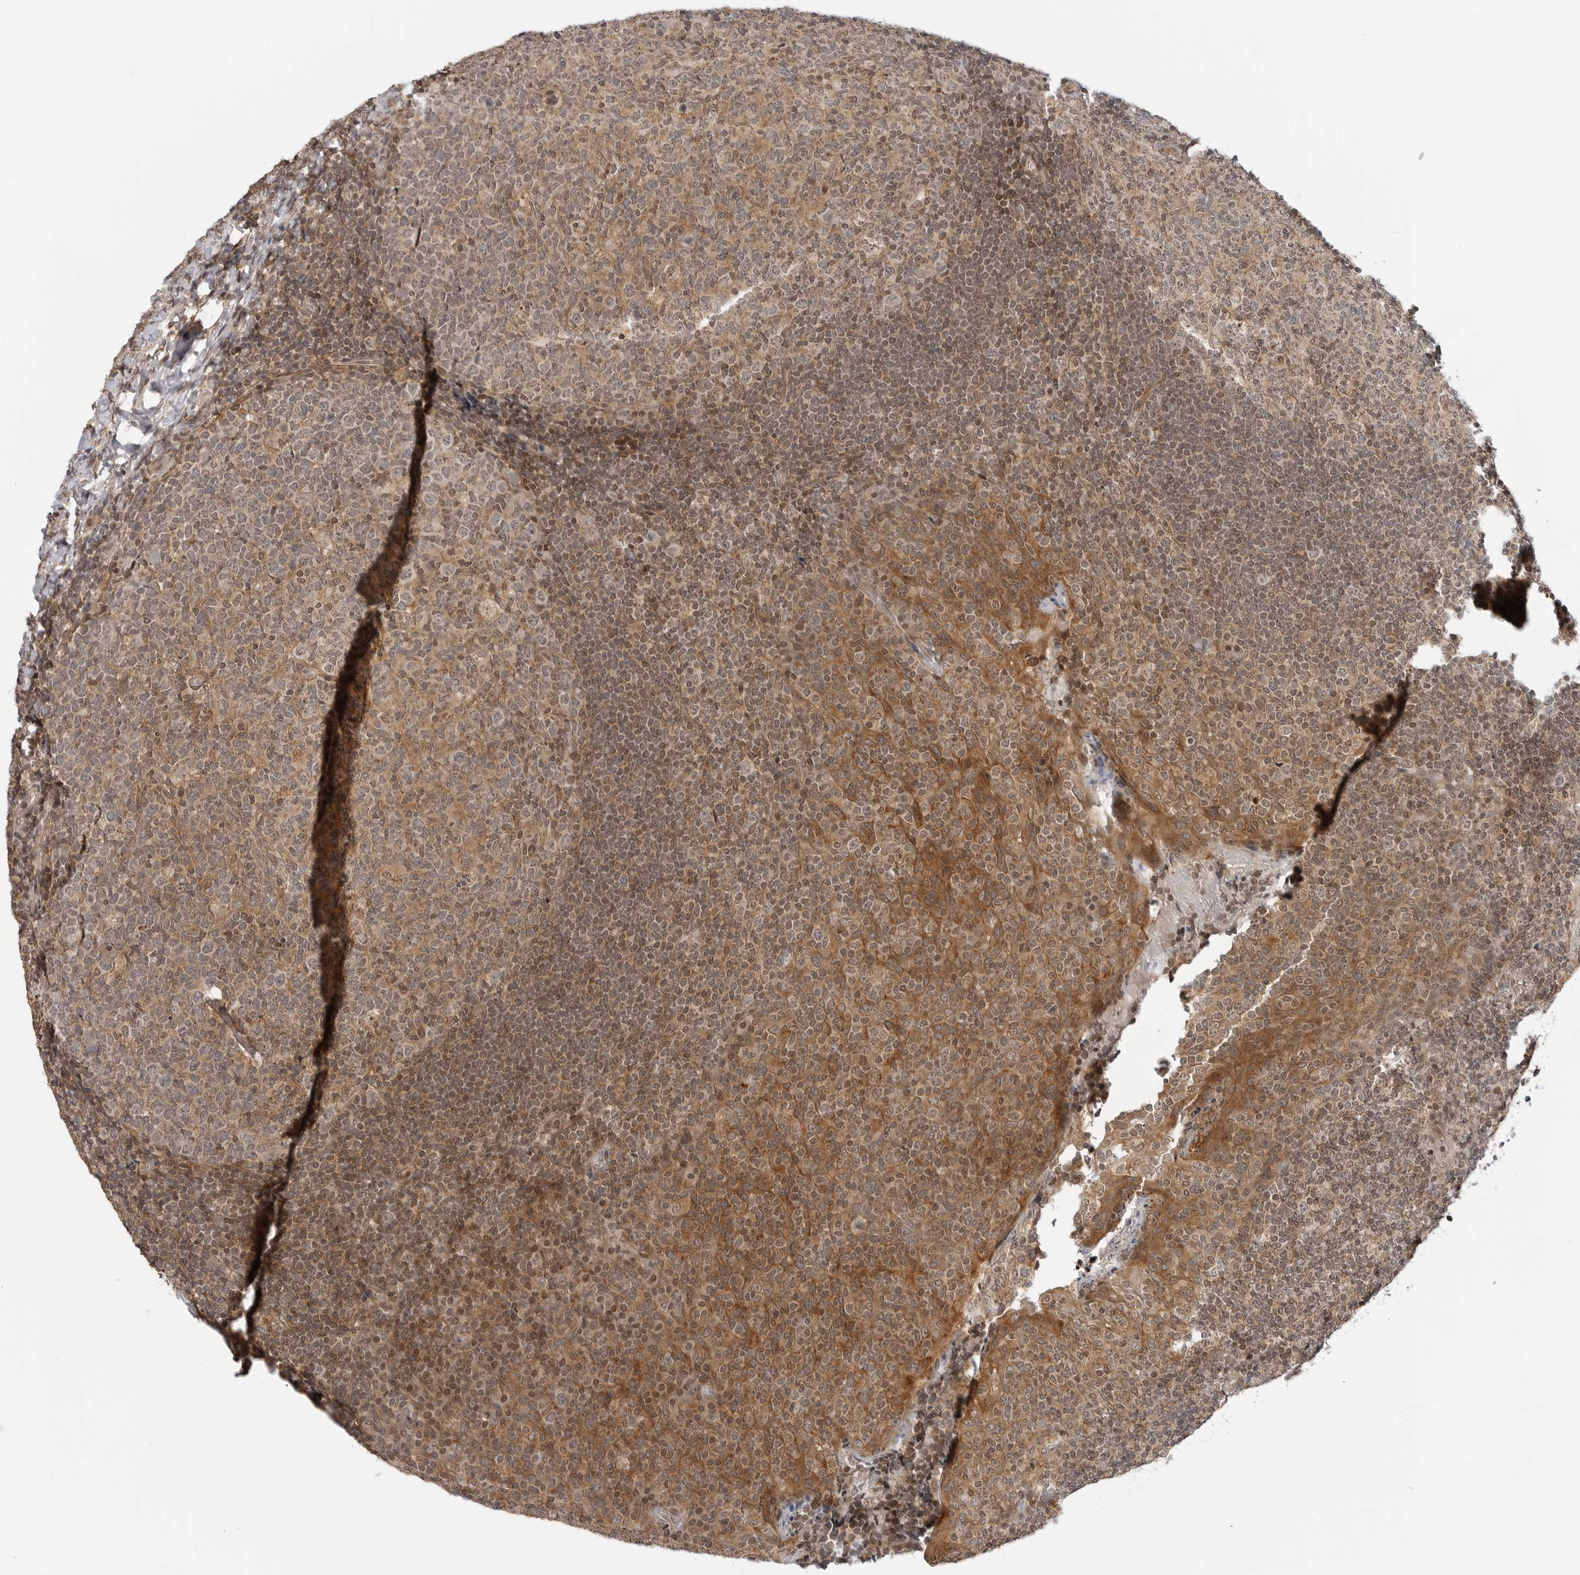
{"staining": {"intensity": "moderate", "quantity": ">75%", "location": "cytoplasmic/membranous,nuclear"}, "tissue": "tonsil", "cell_type": "Germinal center cells", "image_type": "normal", "snomed": [{"axis": "morphology", "description": "Normal tissue, NOS"}, {"axis": "topography", "description": "Tonsil"}], "caption": "Protein expression analysis of benign human tonsil reveals moderate cytoplasmic/membranous,nuclear staining in about >75% of germinal center cells. (DAB IHC with brightfield microscopy, high magnification).", "gene": "MAP2K5", "patient": {"sex": "female", "age": 19}}